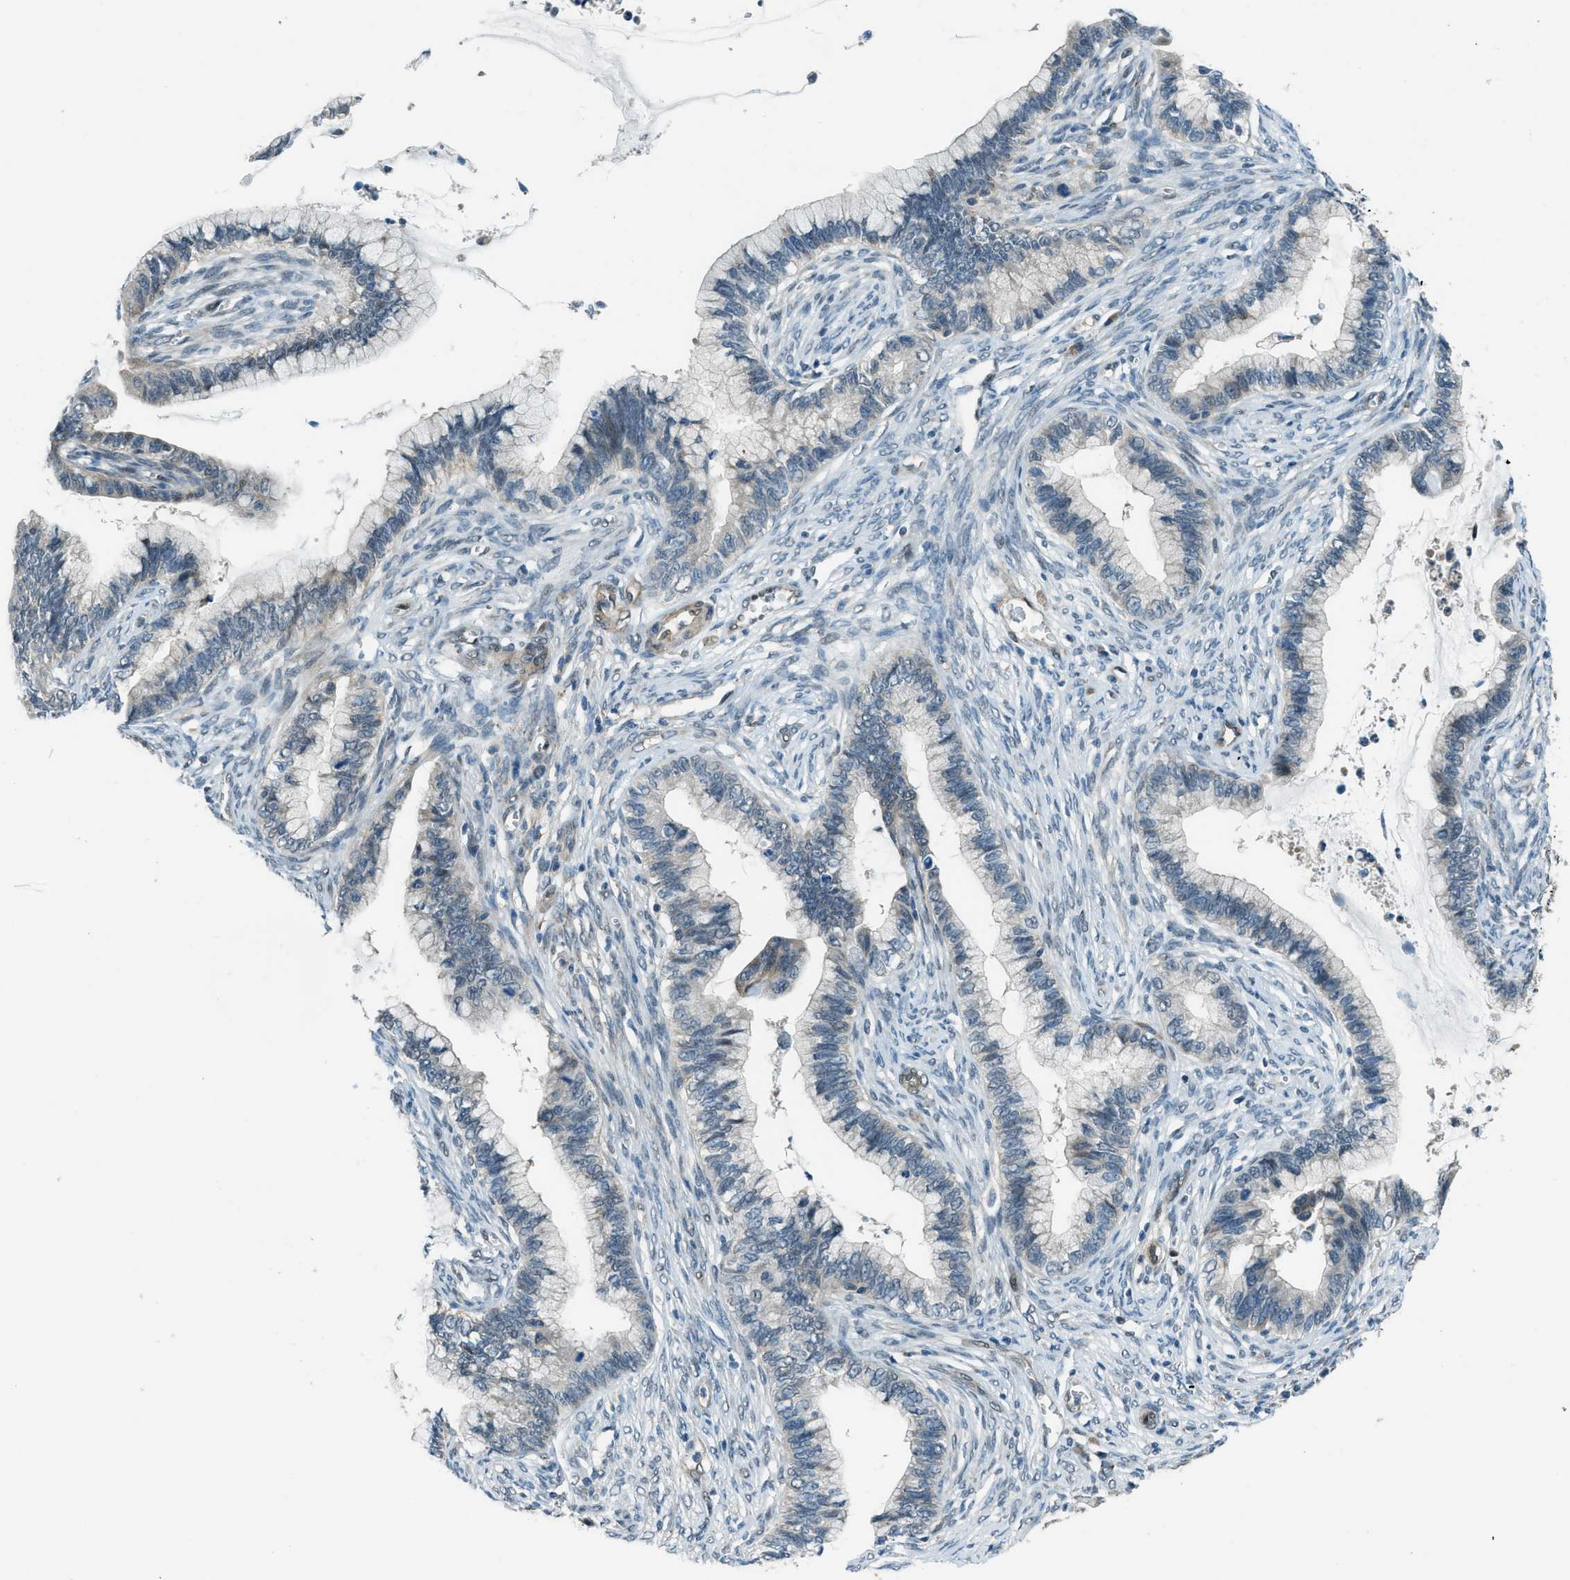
{"staining": {"intensity": "negative", "quantity": "none", "location": "none"}, "tissue": "cervical cancer", "cell_type": "Tumor cells", "image_type": "cancer", "snomed": [{"axis": "morphology", "description": "Adenocarcinoma, NOS"}, {"axis": "topography", "description": "Cervix"}], "caption": "Immunohistochemistry (IHC) micrograph of neoplastic tissue: adenocarcinoma (cervical) stained with DAB reveals no significant protein positivity in tumor cells. The staining is performed using DAB brown chromogen with nuclei counter-stained in using hematoxylin.", "gene": "NPEPL1", "patient": {"sex": "female", "age": 44}}